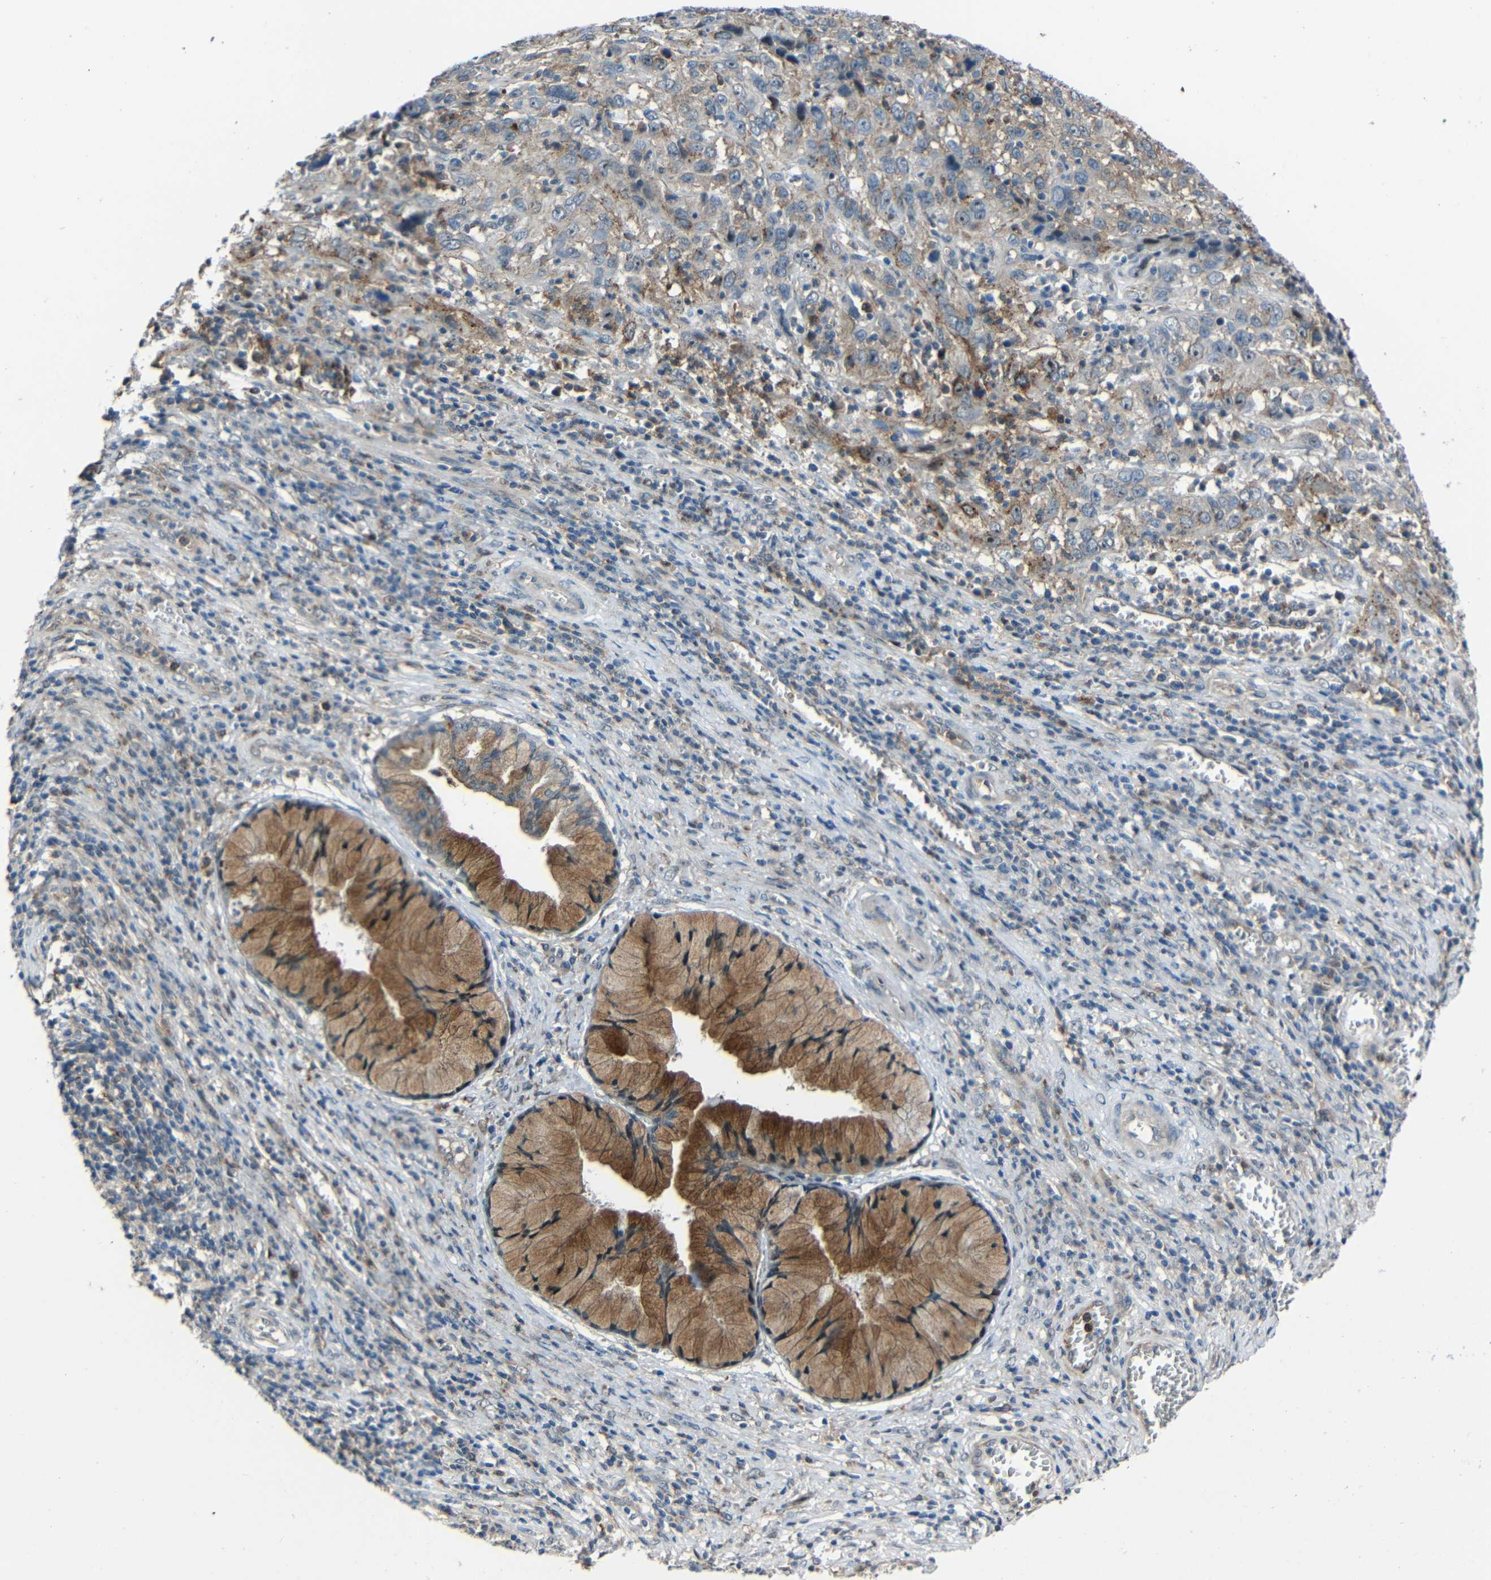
{"staining": {"intensity": "moderate", "quantity": "<25%", "location": "cytoplasmic/membranous,nuclear"}, "tissue": "cervical cancer", "cell_type": "Tumor cells", "image_type": "cancer", "snomed": [{"axis": "morphology", "description": "Squamous cell carcinoma, NOS"}, {"axis": "topography", "description": "Cervix"}], "caption": "A brown stain labels moderate cytoplasmic/membranous and nuclear expression of a protein in cervical squamous cell carcinoma tumor cells.", "gene": "DNAJC5", "patient": {"sex": "female", "age": 32}}